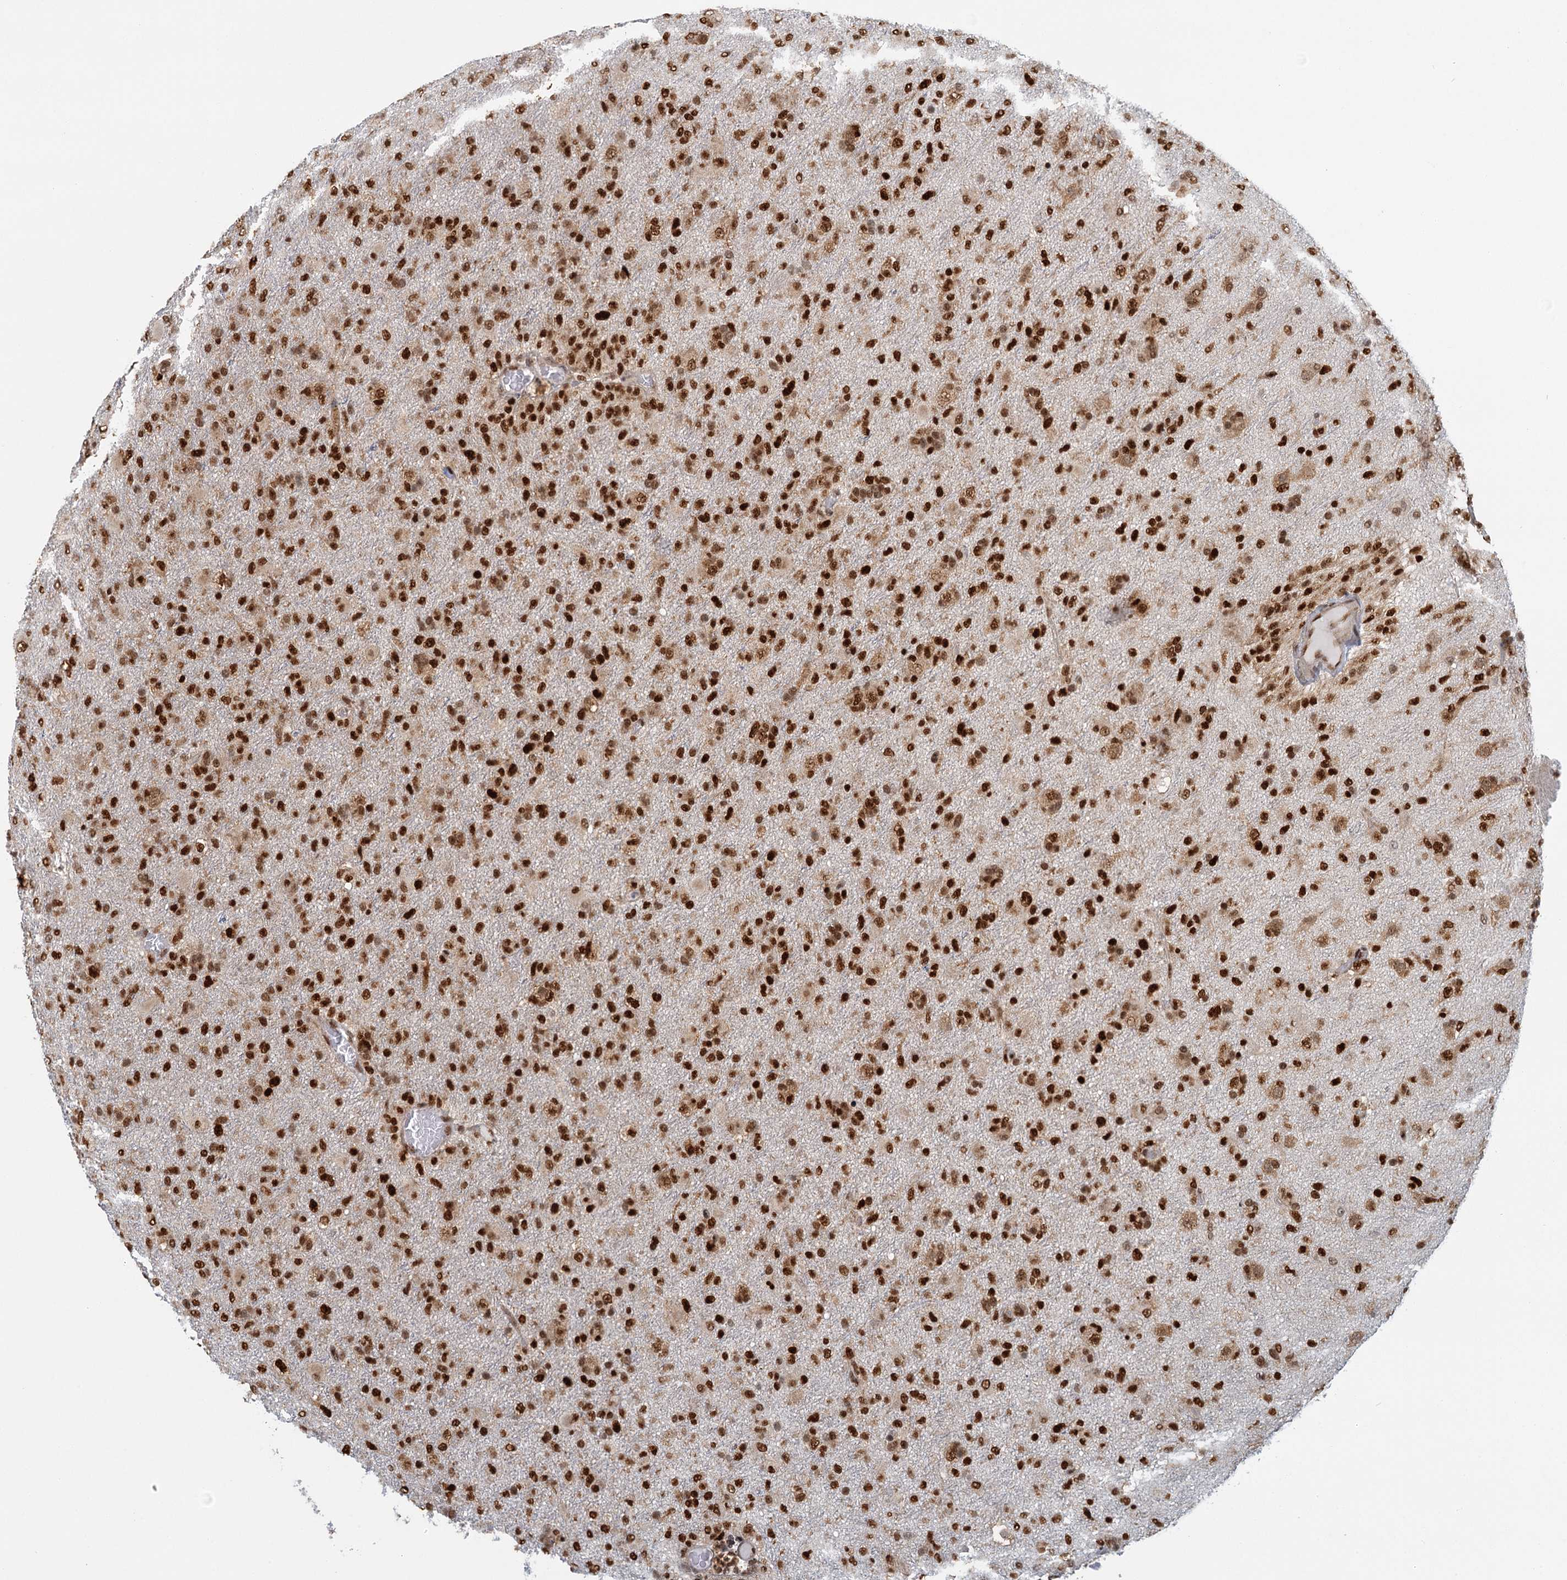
{"staining": {"intensity": "strong", "quantity": ">75%", "location": "nuclear"}, "tissue": "glioma", "cell_type": "Tumor cells", "image_type": "cancer", "snomed": [{"axis": "morphology", "description": "Glioma, malignant, Low grade"}, {"axis": "topography", "description": "Brain"}], "caption": "Protein expression analysis of human glioma reveals strong nuclear staining in about >75% of tumor cells.", "gene": "GPATCH11", "patient": {"sex": "male", "age": 65}}